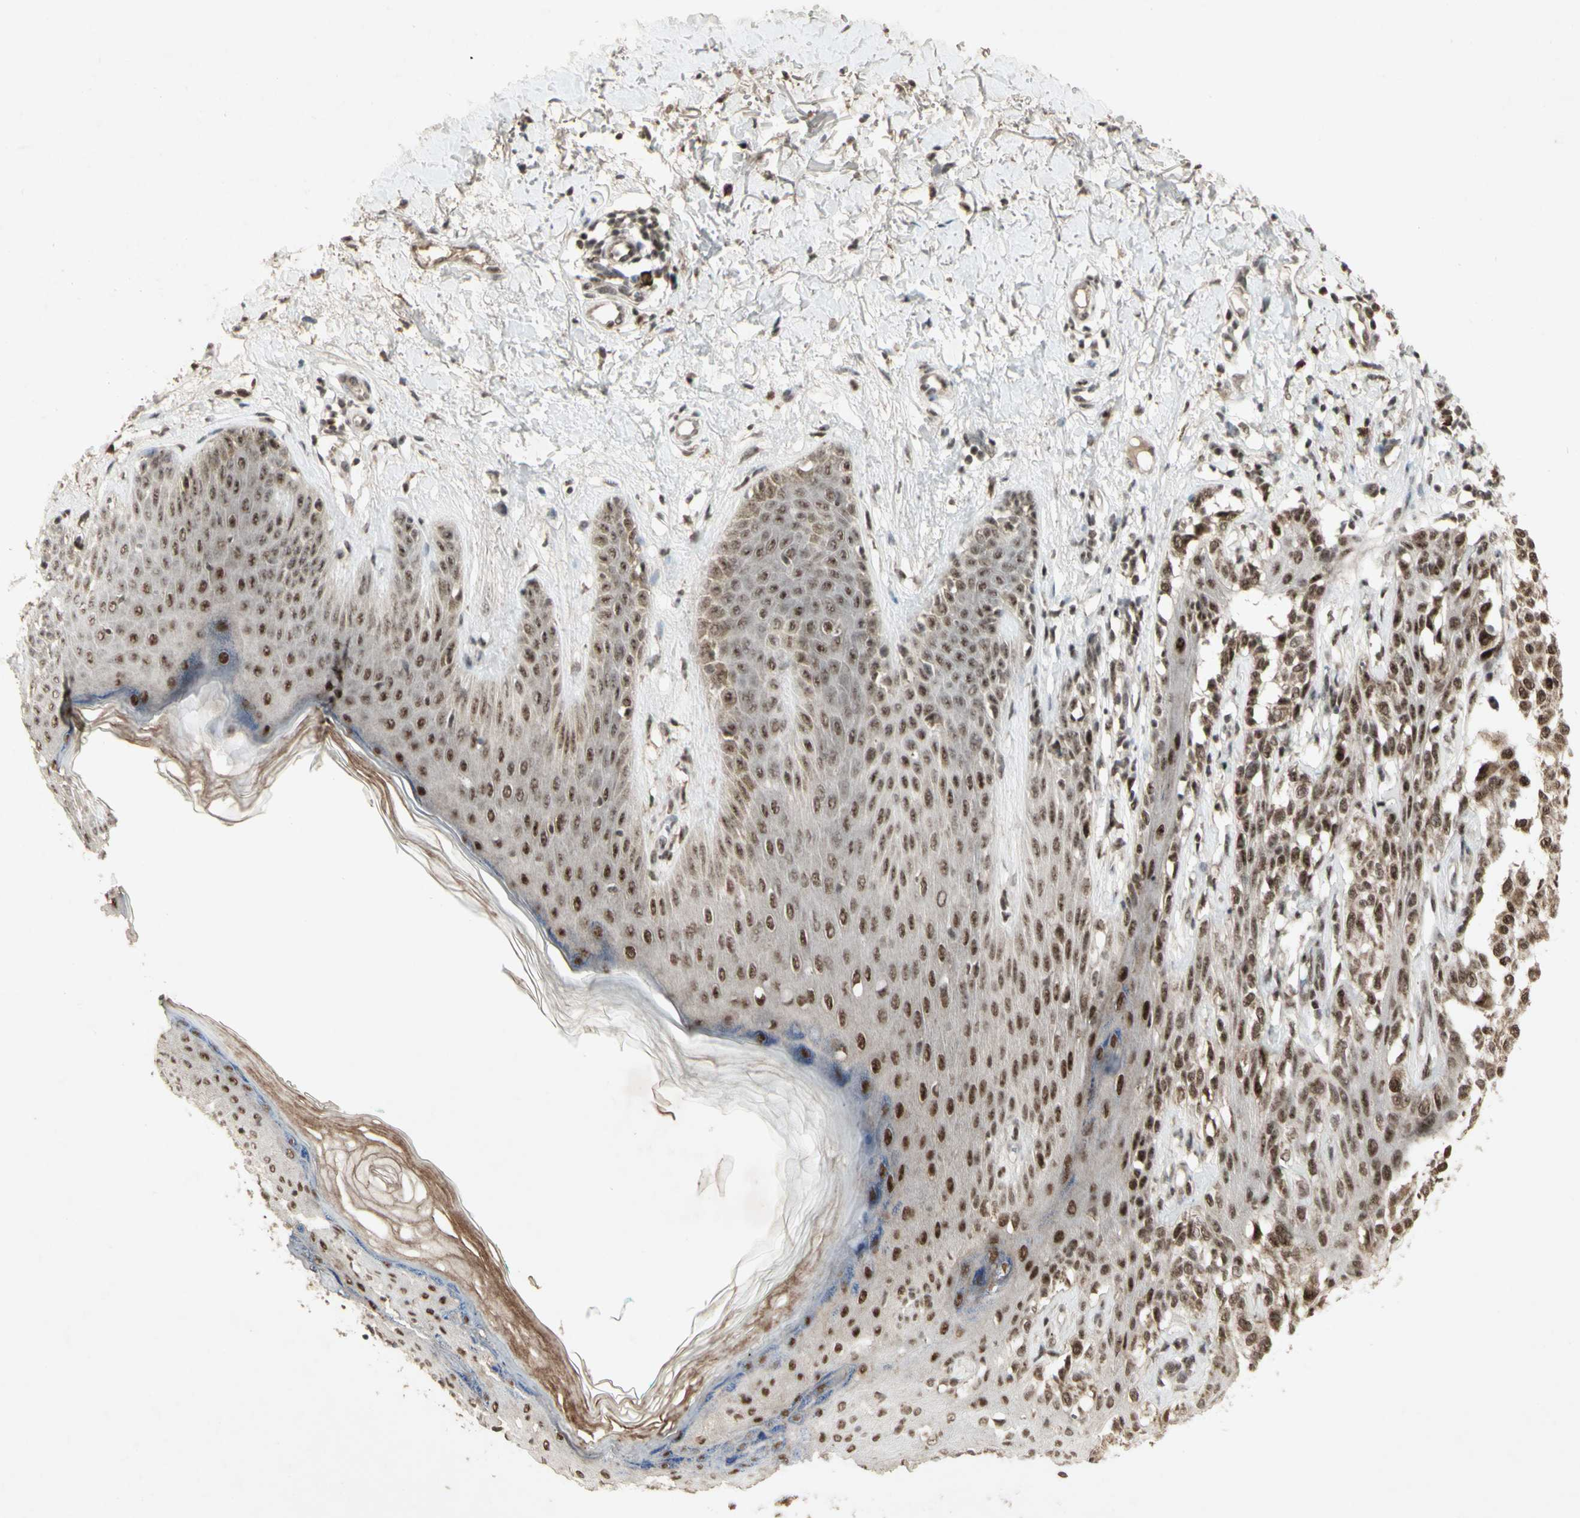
{"staining": {"intensity": "strong", "quantity": ">75%", "location": "cytoplasmic/membranous,nuclear"}, "tissue": "melanoma", "cell_type": "Tumor cells", "image_type": "cancer", "snomed": [{"axis": "morphology", "description": "Malignant melanoma, NOS"}, {"axis": "topography", "description": "Skin"}], "caption": "About >75% of tumor cells in malignant melanoma reveal strong cytoplasmic/membranous and nuclear protein staining as visualized by brown immunohistochemical staining.", "gene": "CCNT1", "patient": {"sex": "female", "age": 46}}